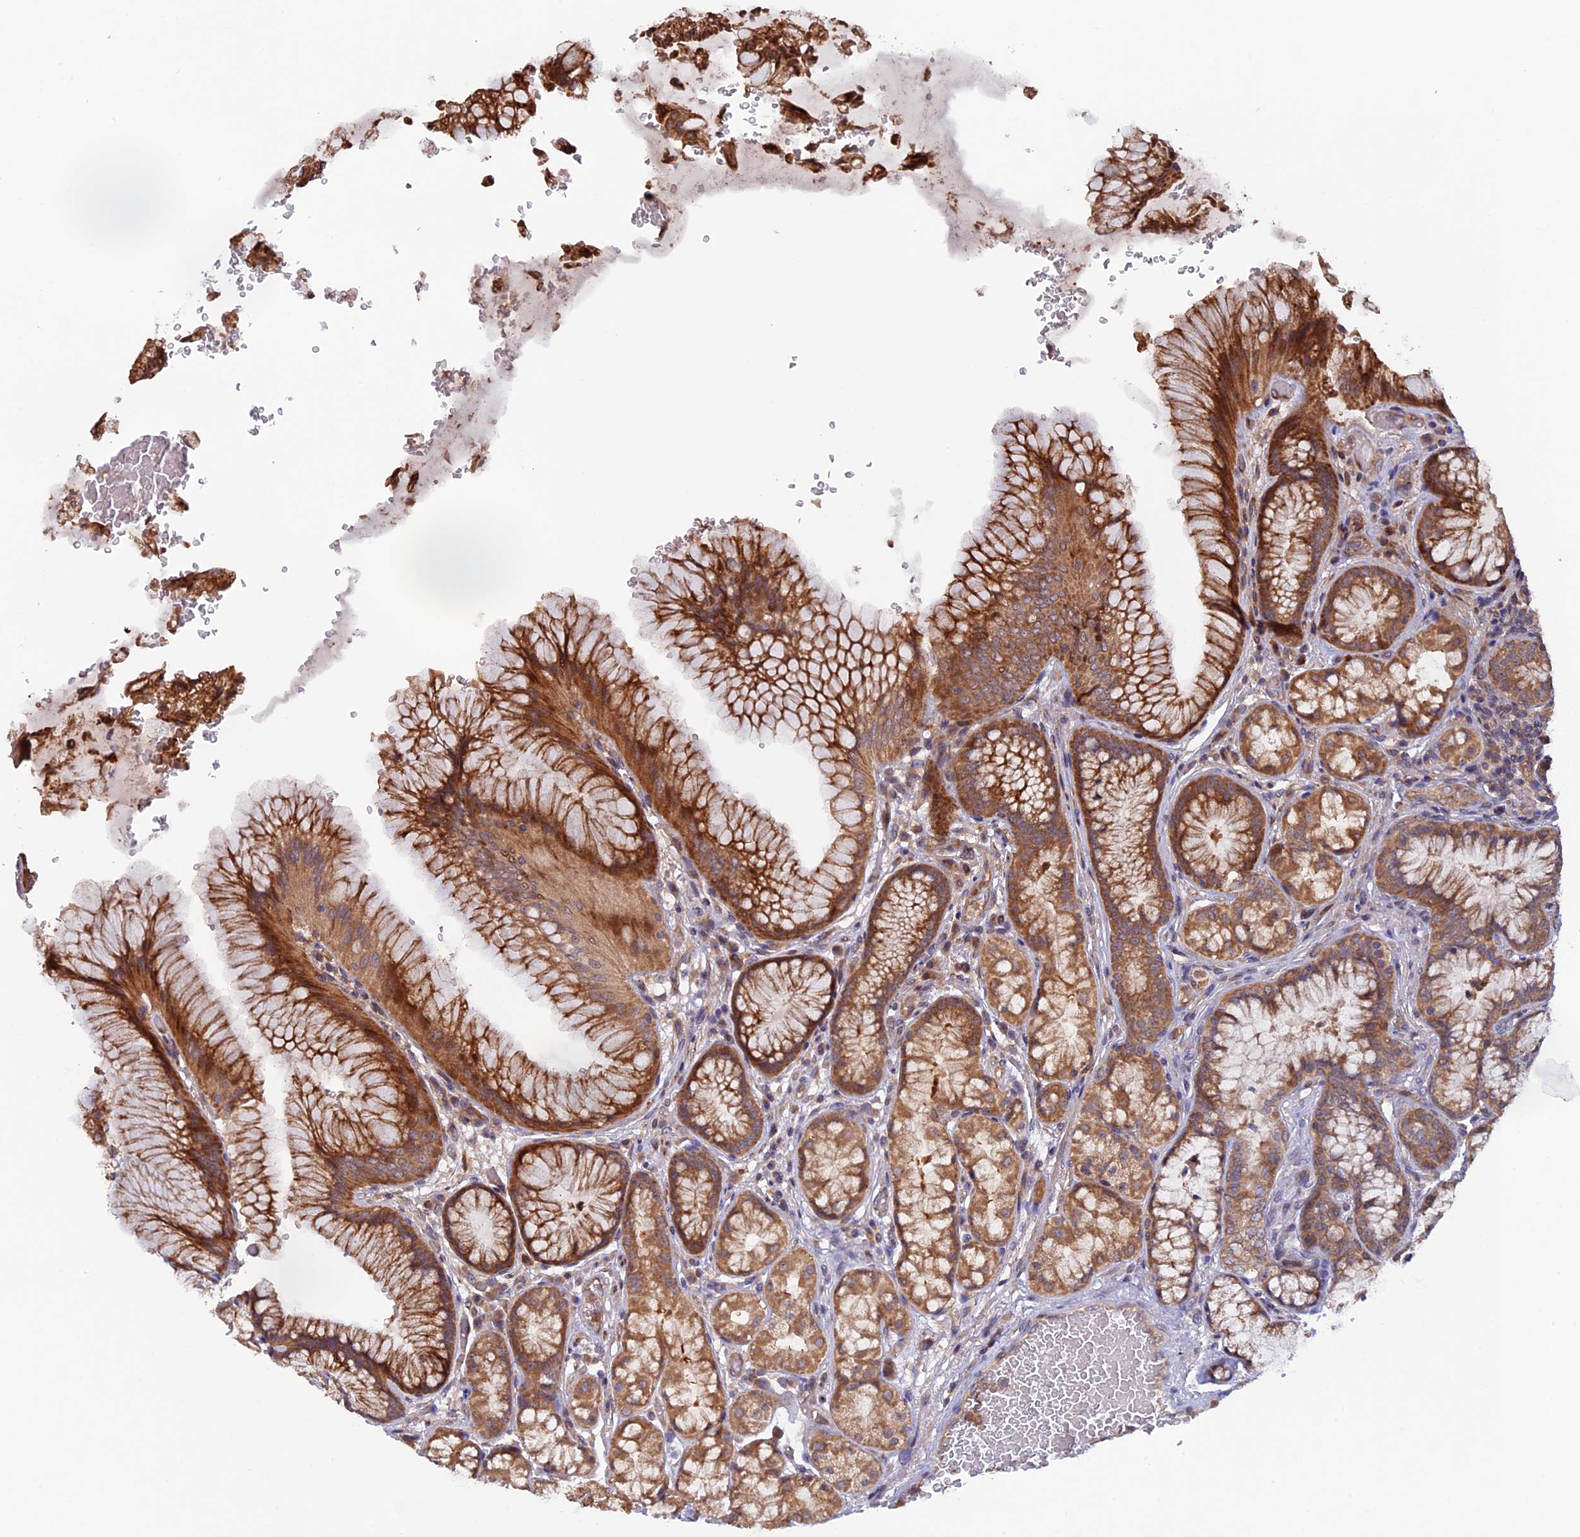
{"staining": {"intensity": "strong", "quantity": ">75%", "location": "cytoplasmic/membranous"}, "tissue": "stomach", "cell_type": "Glandular cells", "image_type": "normal", "snomed": [{"axis": "morphology", "description": "Normal tissue, NOS"}, {"axis": "topography", "description": "Stomach"}], "caption": "IHC photomicrograph of unremarkable stomach: stomach stained using IHC displays high levels of strong protein expression localized specifically in the cytoplasmic/membranous of glandular cells, appearing as a cytoplasmic/membranous brown color.", "gene": "FERMT1", "patient": {"sex": "male", "age": 63}}